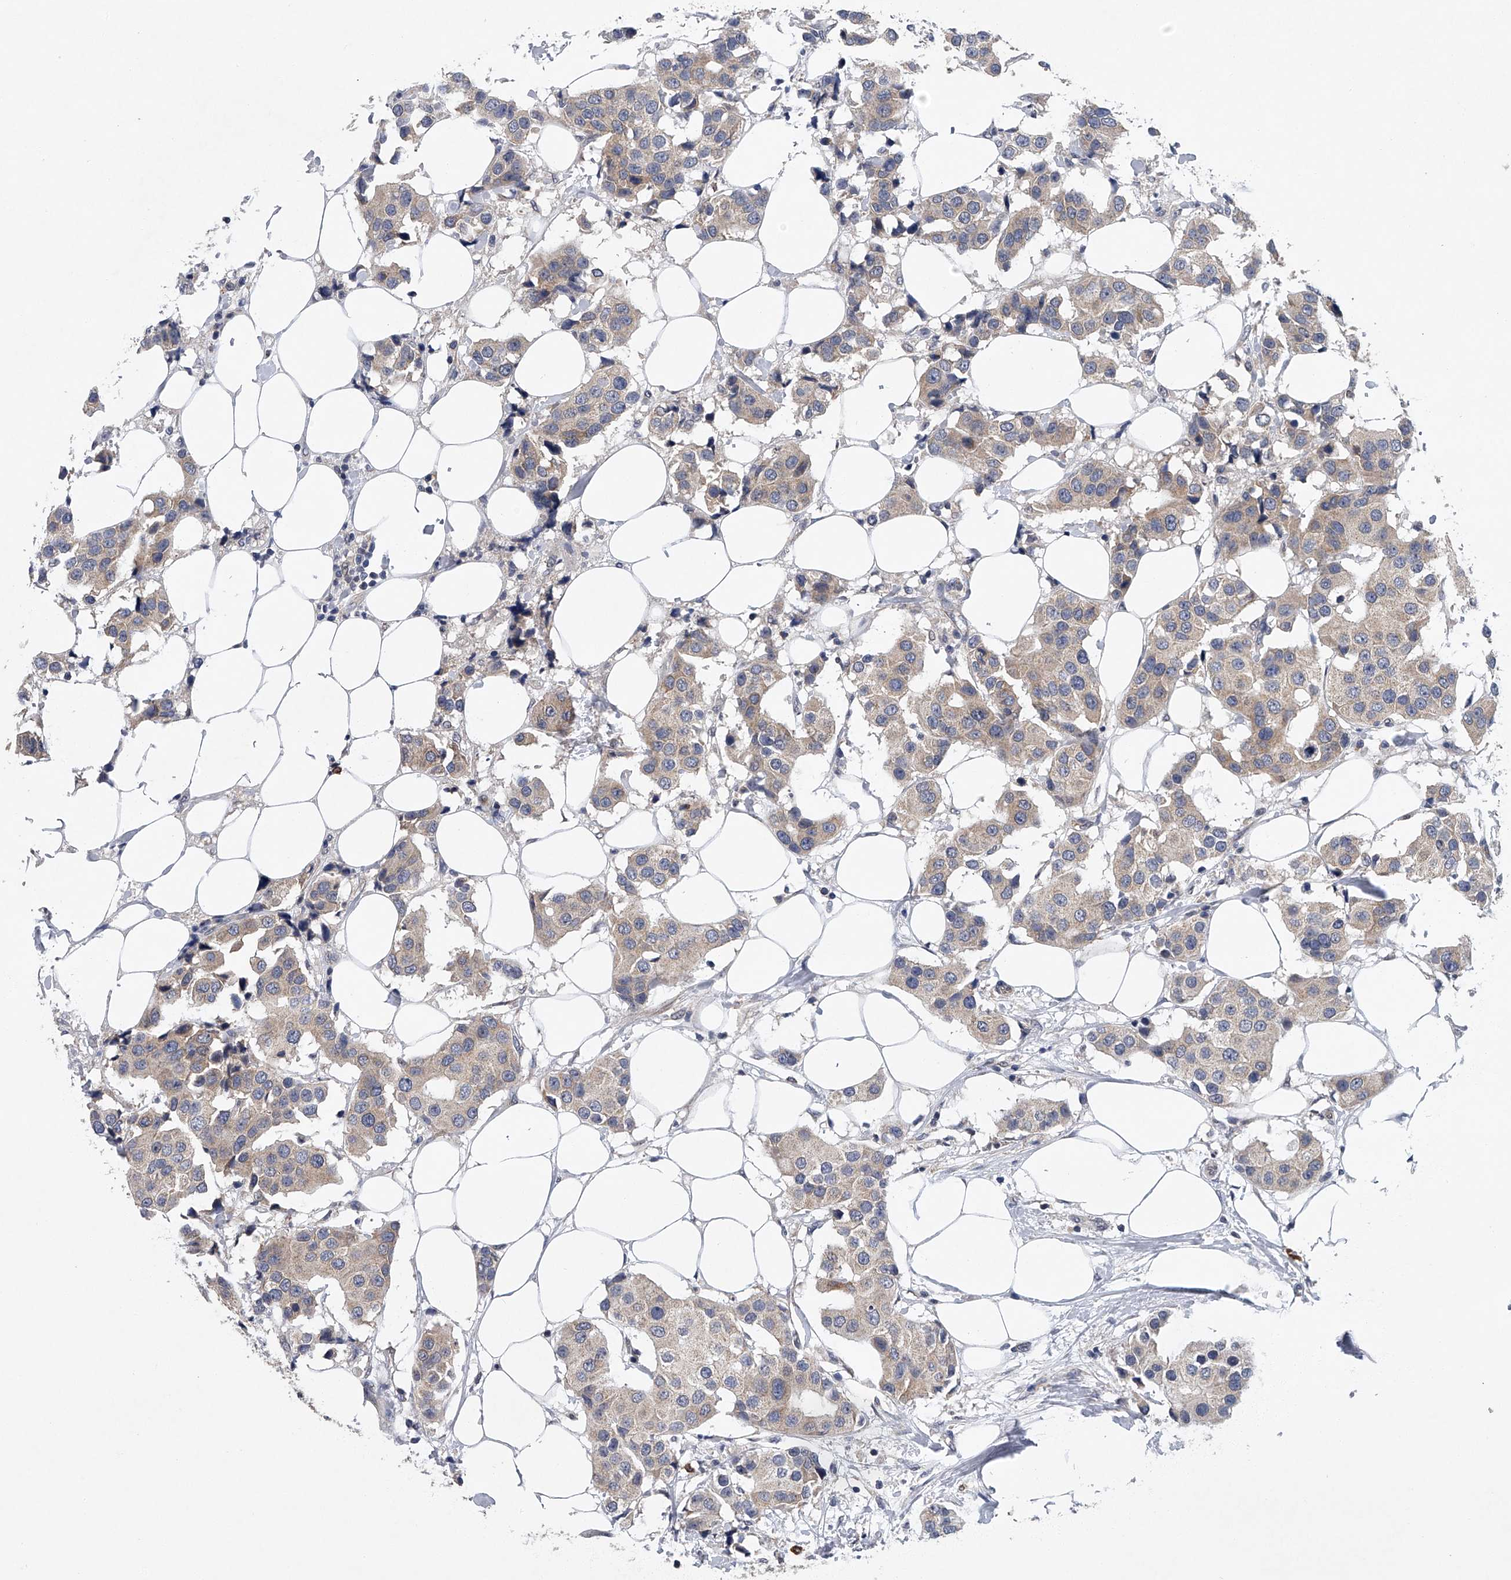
{"staining": {"intensity": "weak", "quantity": ">75%", "location": "cytoplasmic/membranous"}, "tissue": "breast cancer", "cell_type": "Tumor cells", "image_type": "cancer", "snomed": [{"axis": "morphology", "description": "Normal tissue, NOS"}, {"axis": "morphology", "description": "Duct carcinoma"}, {"axis": "topography", "description": "Breast"}], "caption": "IHC staining of breast cancer (infiltrating ductal carcinoma), which demonstrates low levels of weak cytoplasmic/membranous staining in about >75% of tumor cells indicating weak cytoplasmic/membranous protein staining. The staining was performed using DAB (brown) for protein detection and nuclei were counterstained in hematoxylin (blue).", "gene": "RNF5", "patient": {"sex": "female", "age": 39}}